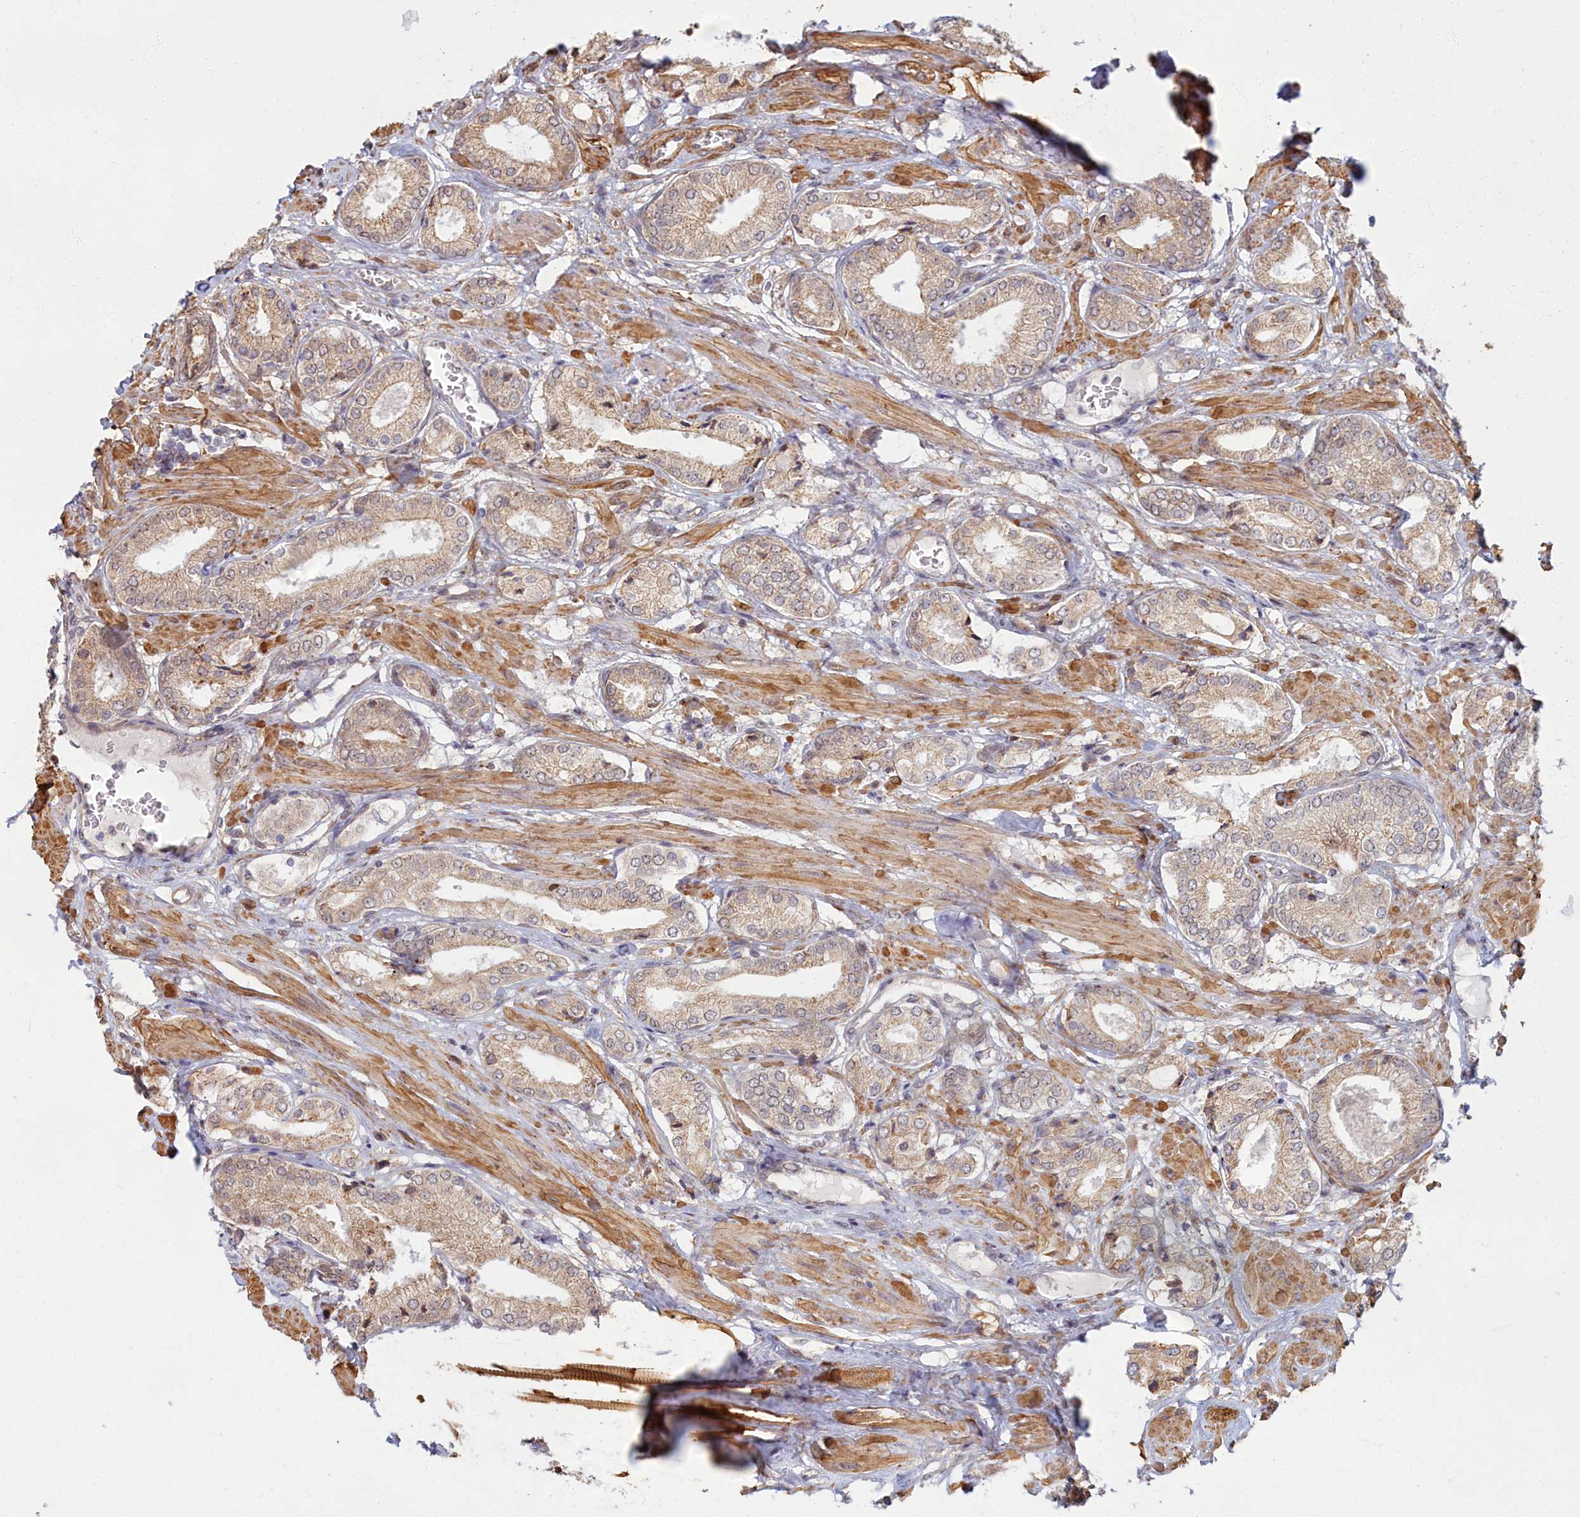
{"staining": {"intensity": "weak", "quantity": ">75%", "location": "cytoplasmic/membranous"}, "tissue": "prostate cancer", "cell_type": "Tumor cells", "image_type": "cancer", "snomed": [{"axis": "morphology", "description": "Adenocarcinoma, High grade"}, {"axis": "topography", "description": "Prostate and seminal vesicle, NOS"}], "caption": "Immunohistochemistry of prostate cancer demonstrates low levels of weak cytoplasmic/membranous positivity in approximately >75% of tumor cells. Nuclei are stained in blue.", "gene": "MAK16", "patient": {"sex": "male", "age": 64}}